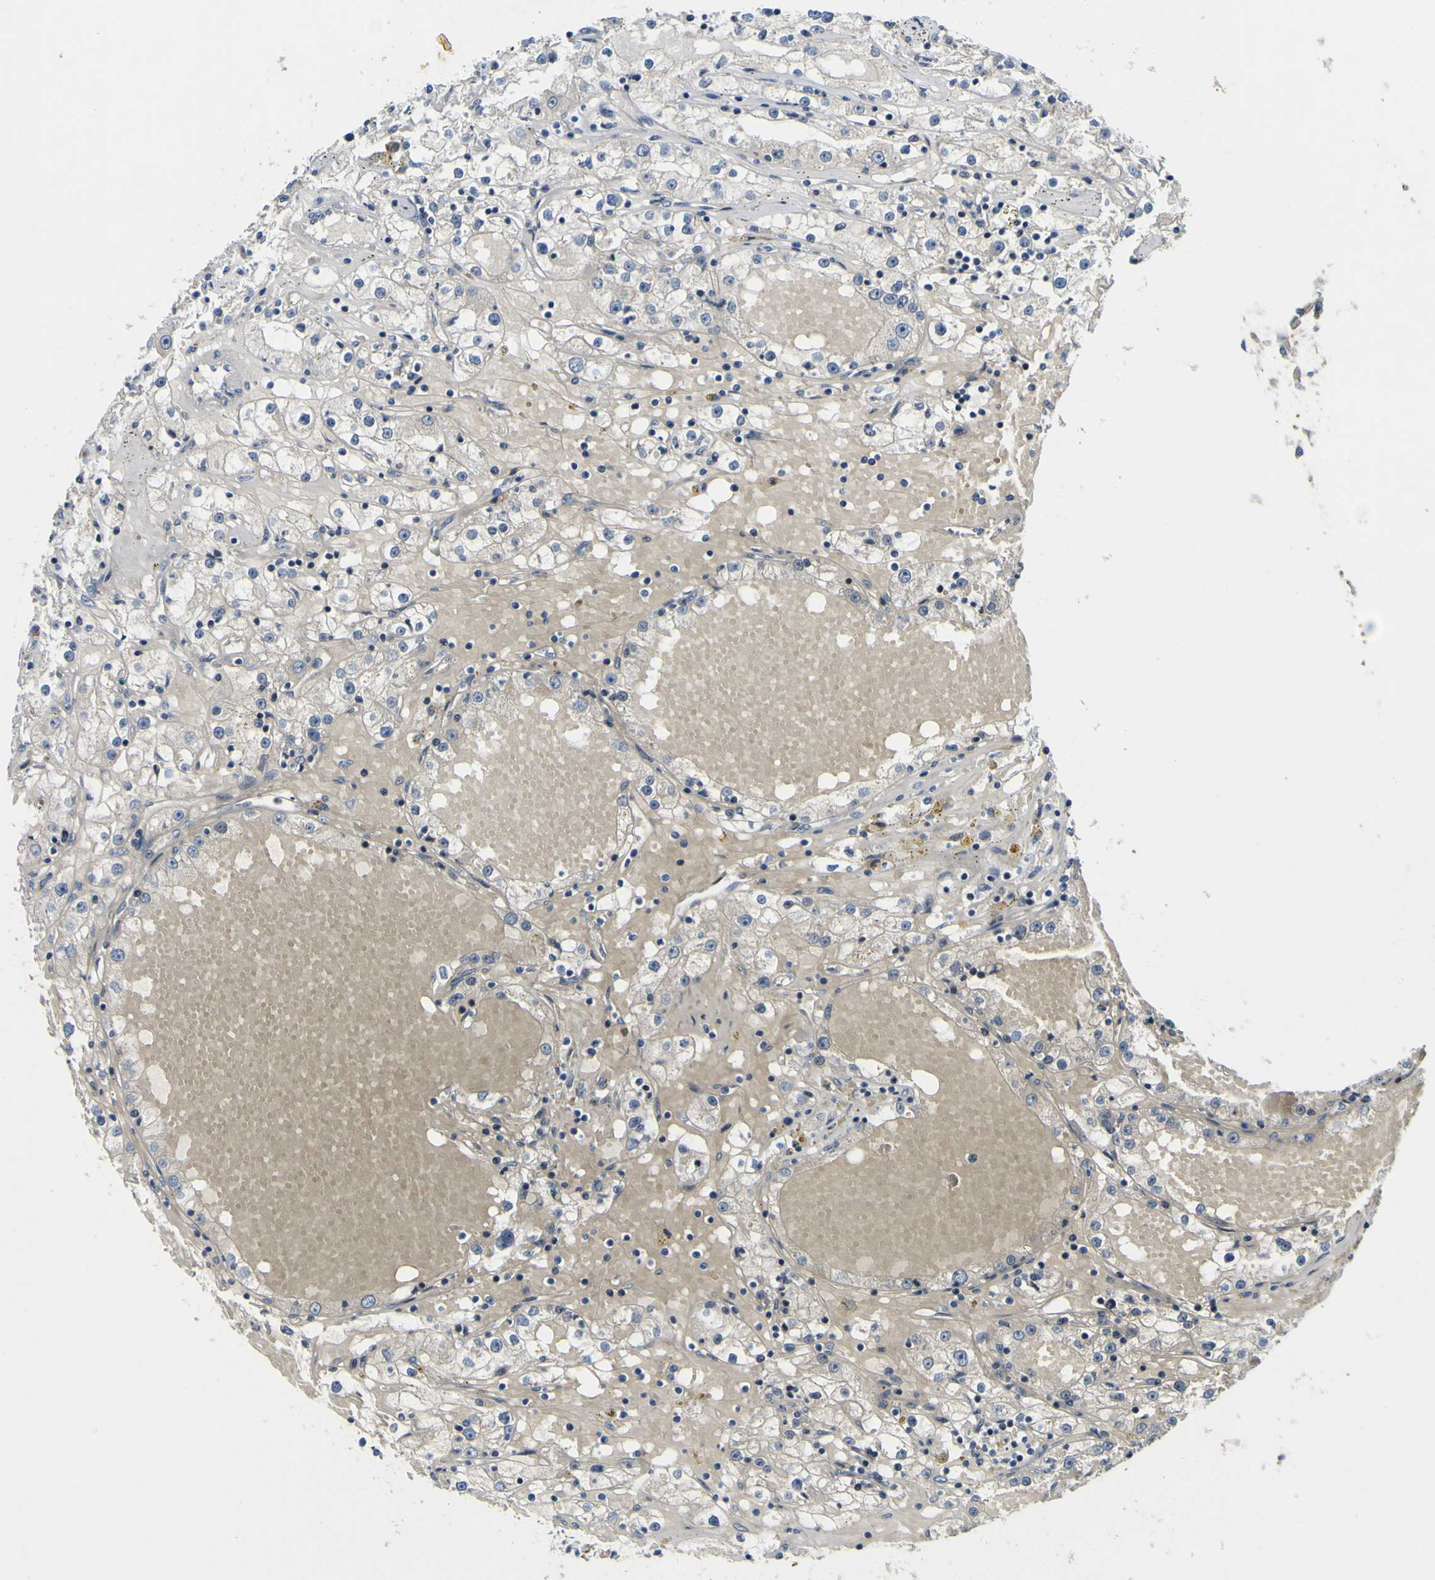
{"staining": {"intensity": "negative", "quantity": "none", "location": "none"}, "tissue": "renal cancer", "cell_type": "Tumor cells", "image_type": "cancer", "snomed": [{"axis": "morphology", "description": "Adenocarcinoma, NOS"}, {"axis": "topography", "description": "Kidney"}], "caption": "IHC of human renal adenocarcinoma demonstrates no positivity in tumor cells.", "gene": "LDLR", "patient": {"sex": "male", "age": 56}}